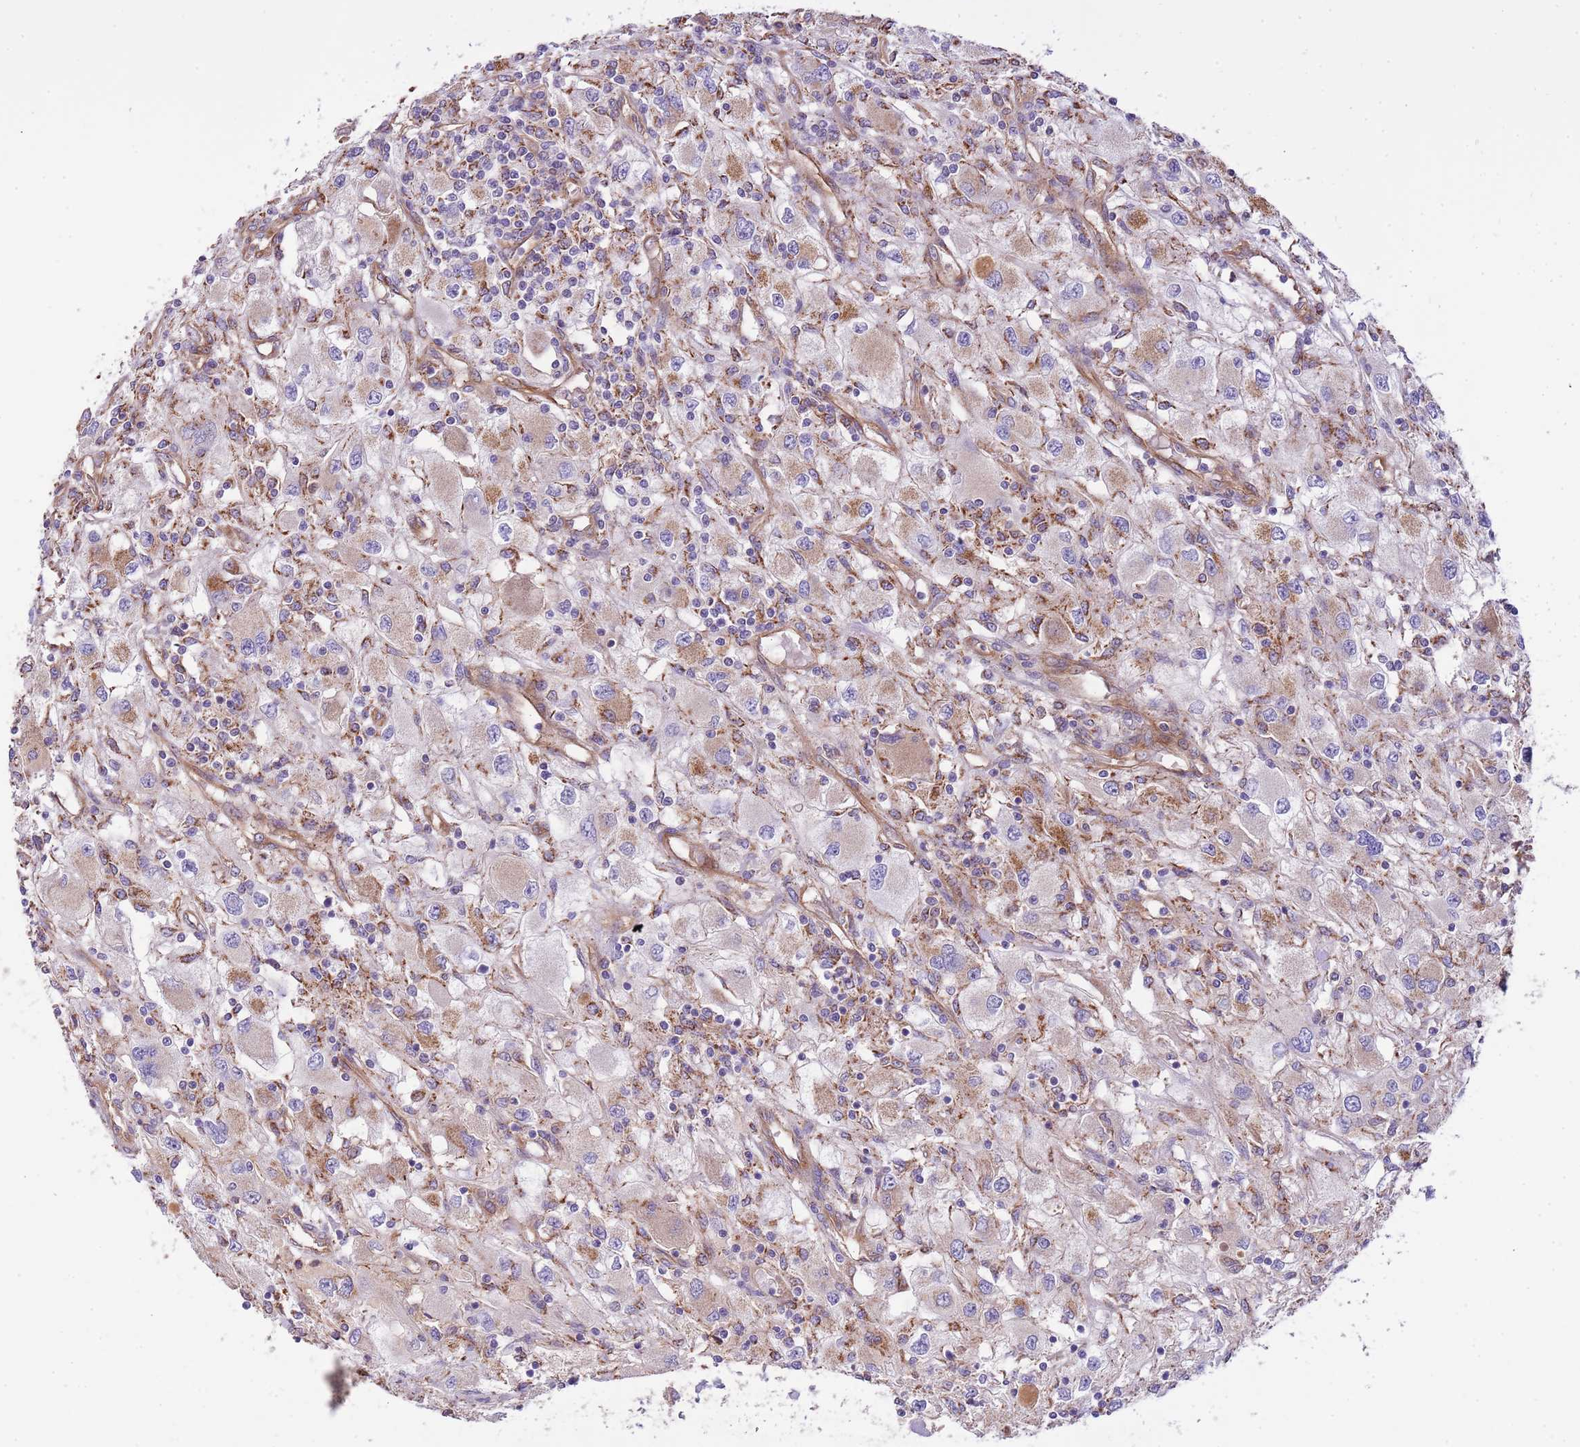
{"staining": {"intensity": "moderate", "quantity": "<25%", "location": "cytoplasmic/membranous"}, "tissue": "renal cancer", "cell_type": "Tumor cells", "image_type": "cancer", "snomed": [{"axis": "morphology", "description": "Adenocarcinoma, NOS"}, {"axis": "topography", "description": "Kidney"}], "caption": "IHC histopathology image of neoplastic tissue: human renal cancer (adenocarcinoma) stained using IHC reveals low levels of moderate protein expression localized specifically in the cytoplasmic/membranous of tumor cells, appearing as a cytoplasmic/membranous brown color.", "gene": "DOCK6", "patient": {"sex": "female", "age": 67}}